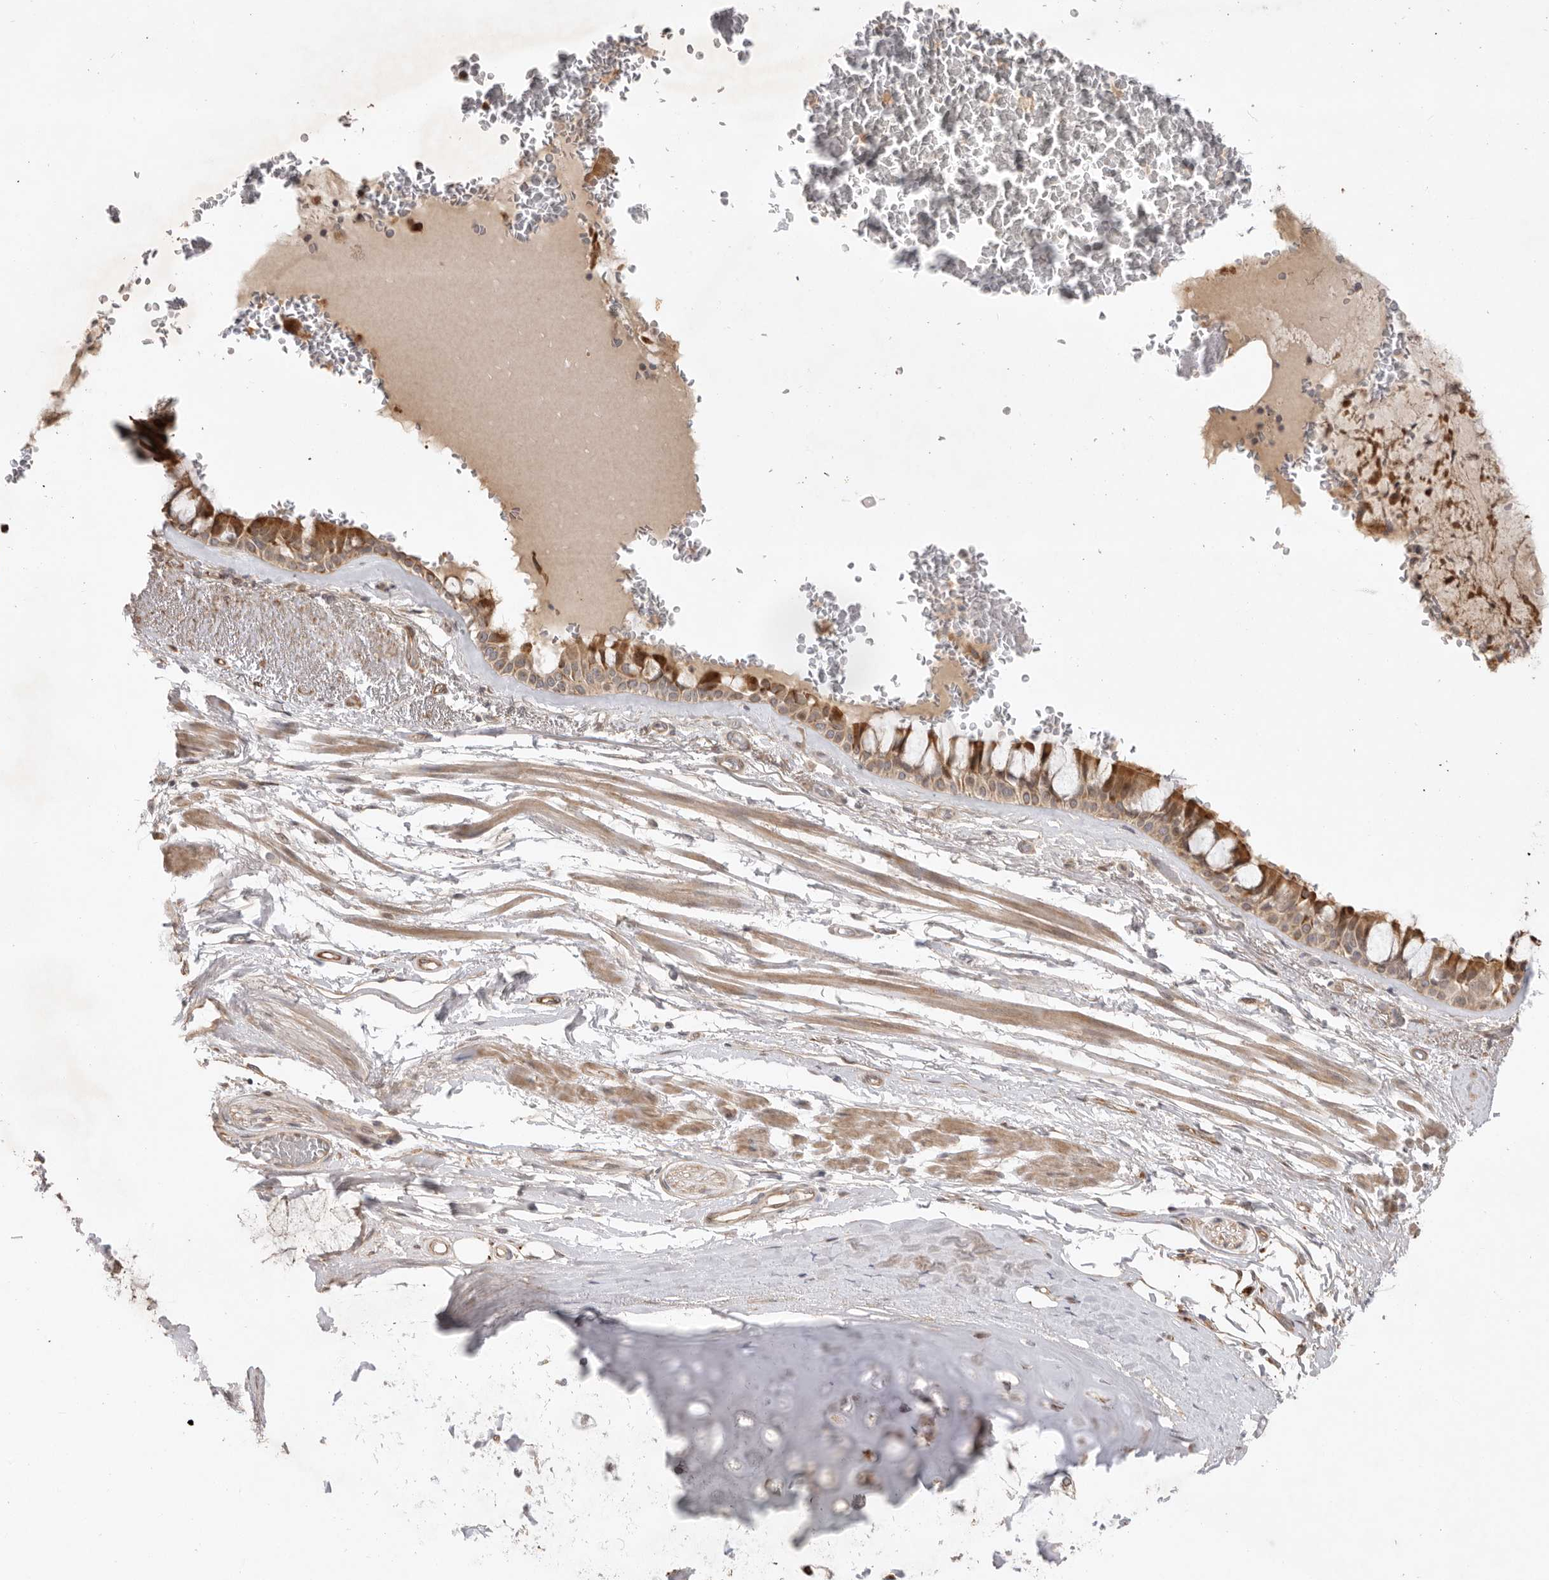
{"staining": {"intensity": "strong", "quantity": "25%-75%", "location": "cytoplasmic/membranous"}, "tissue": "bronchus", "cell_type": "Respiratory epithelial cells", "image_type": "normal", "snomed": [{"axis": "morphology", "description": "Normal tissue, NOS"}, {"axis": "topography", "description": "Bronchus"}], "caption": "Protein analysis of benign bronchus shows strong cytoplasmic/membranous positivity in approximately 25%-75% of respiratory epithelial cells. (Stains: DAB in brown, nuclei in blue, Microscopy: brightfield microscopy at high magnification).", "gene": "DPH7", "patient": {"sex": "male", "age": 66}}